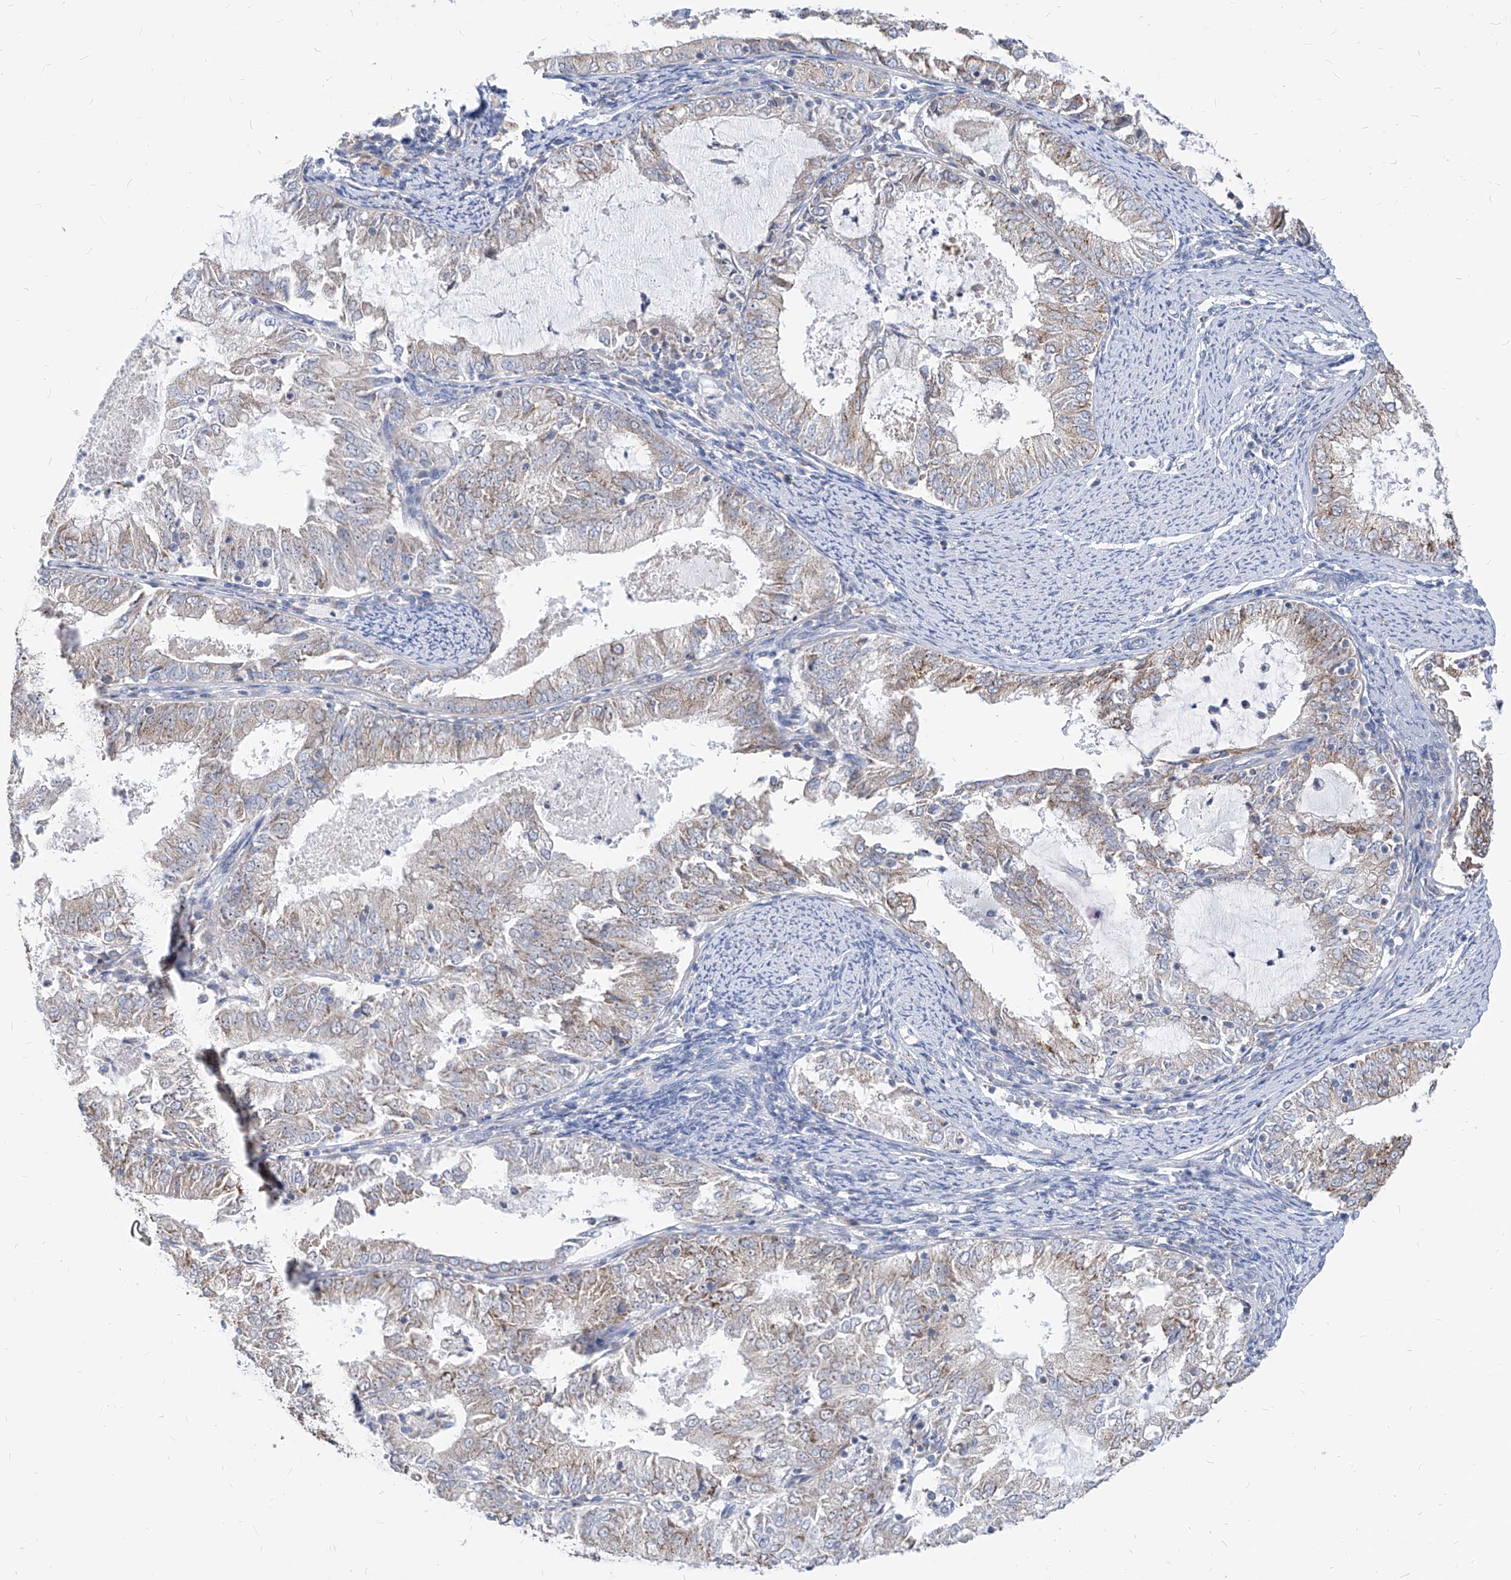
{"staining": {"intensity": "moderate", "quantity": "<25%", "location": "cytoplasmic/membranous"}, "tissue": "endometrial cancer", "cell_type": "Tumor cells", "image_type": "cancer", "snomed": [{"axis": "morphology", "description": "Adenocarcinoma, NOS"}, {"axis": "topography", "description": "Endometrium"}], "caption": "A brown stain labels moderate cytoplasmic/membranous staining of a protein in human adenocarcinoma (endometrial) tumor cells.", "gene": "AGPS", "patient": {"sex": "female", "age": 57}}